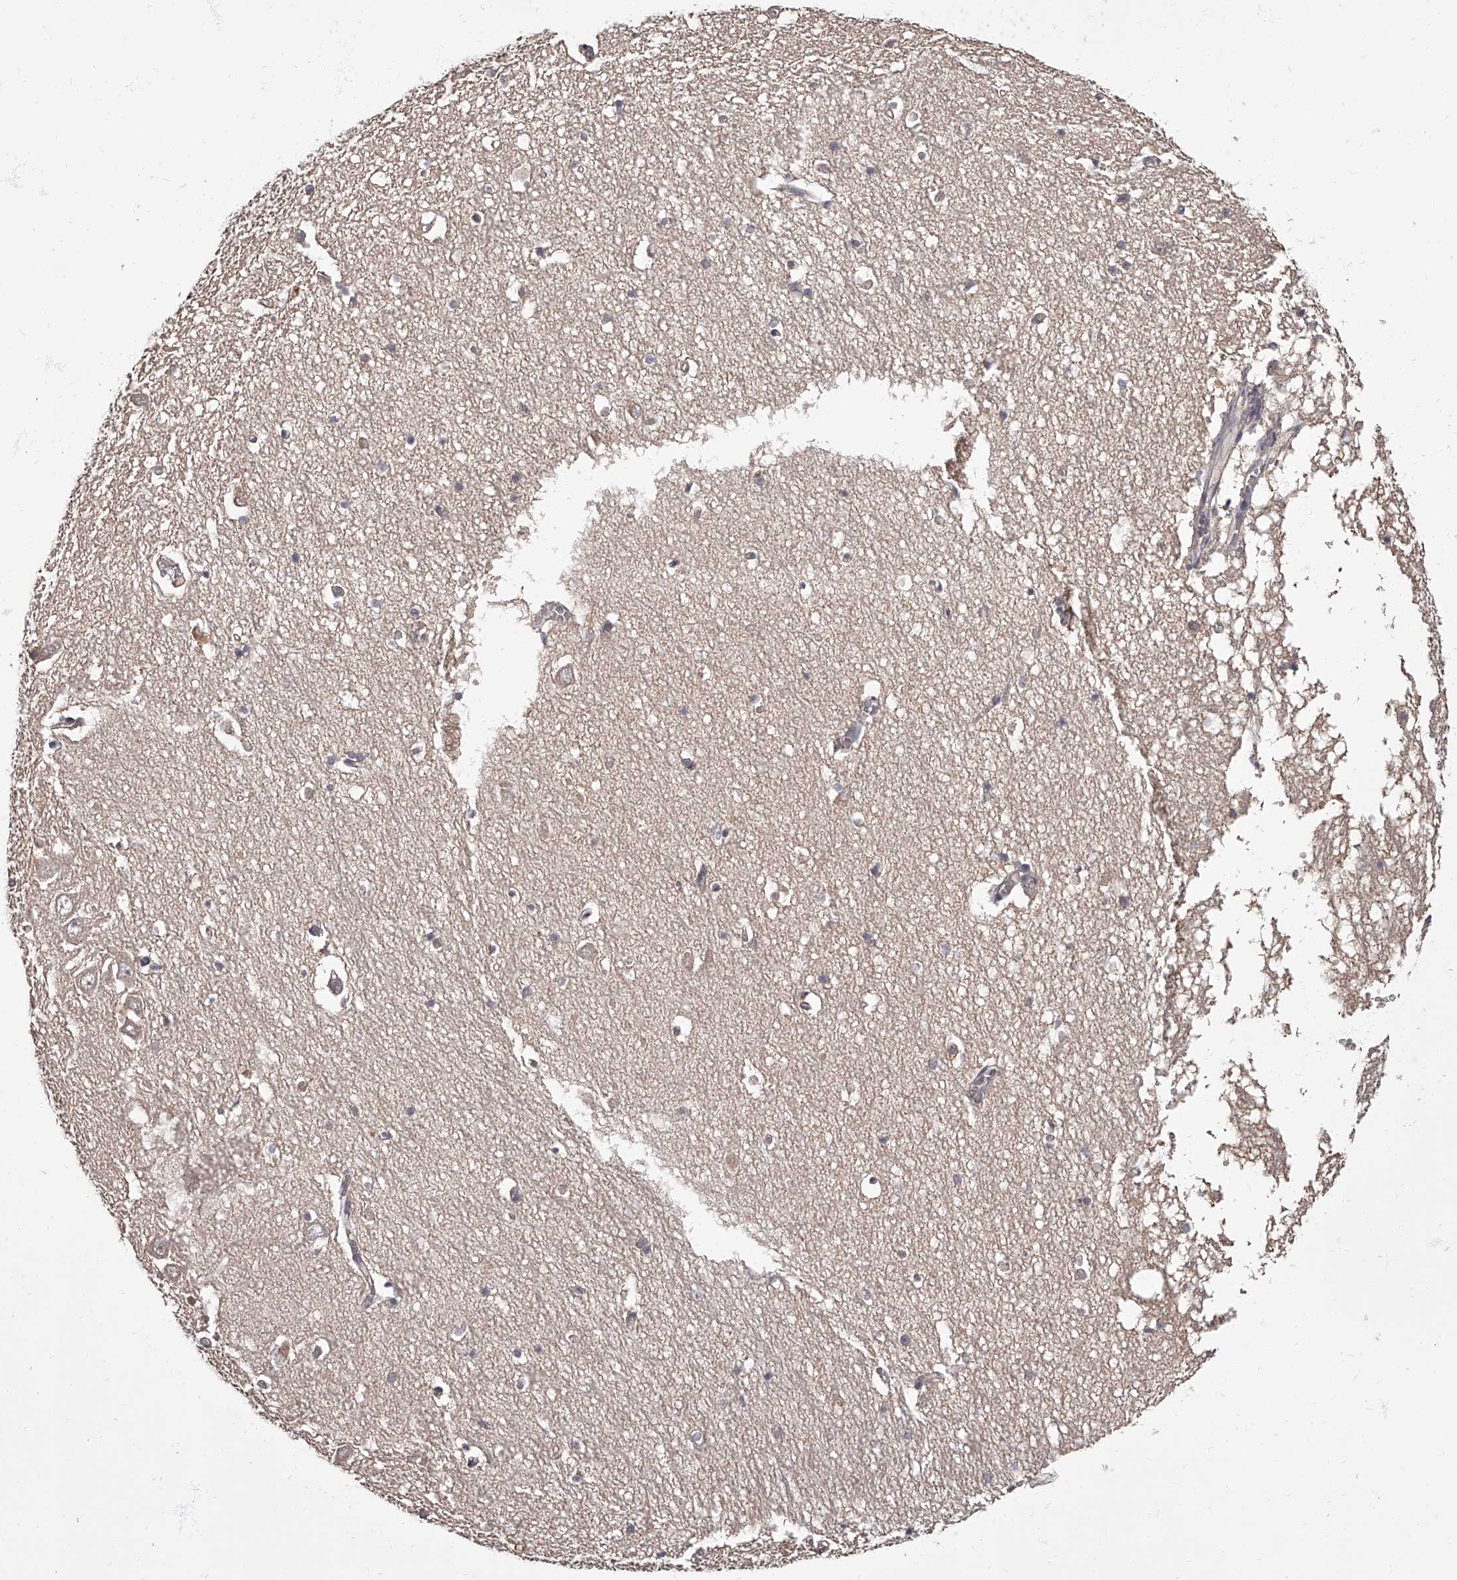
{"staining": {"intensity": "weak", "quantity": "<25%", "location": "cytoplasmic/membranous"}, "tissue": "hippocampus", "cell_type": "Glial cells", "image_type": "normal", "snomed": [{"axis": "morphology", "description": "Normal tissue, NOS"}, {"axis": "topography", "description": "Hippocampus"}], "caption": "IHC histopathology image of benign hippocampus: hippocampus stained with DAB (3,3'-diaminobenzidine) shows no significant protein expression in glial cells.", "gene": "APEH", "patient": {"sex": "male", "age": 70}}